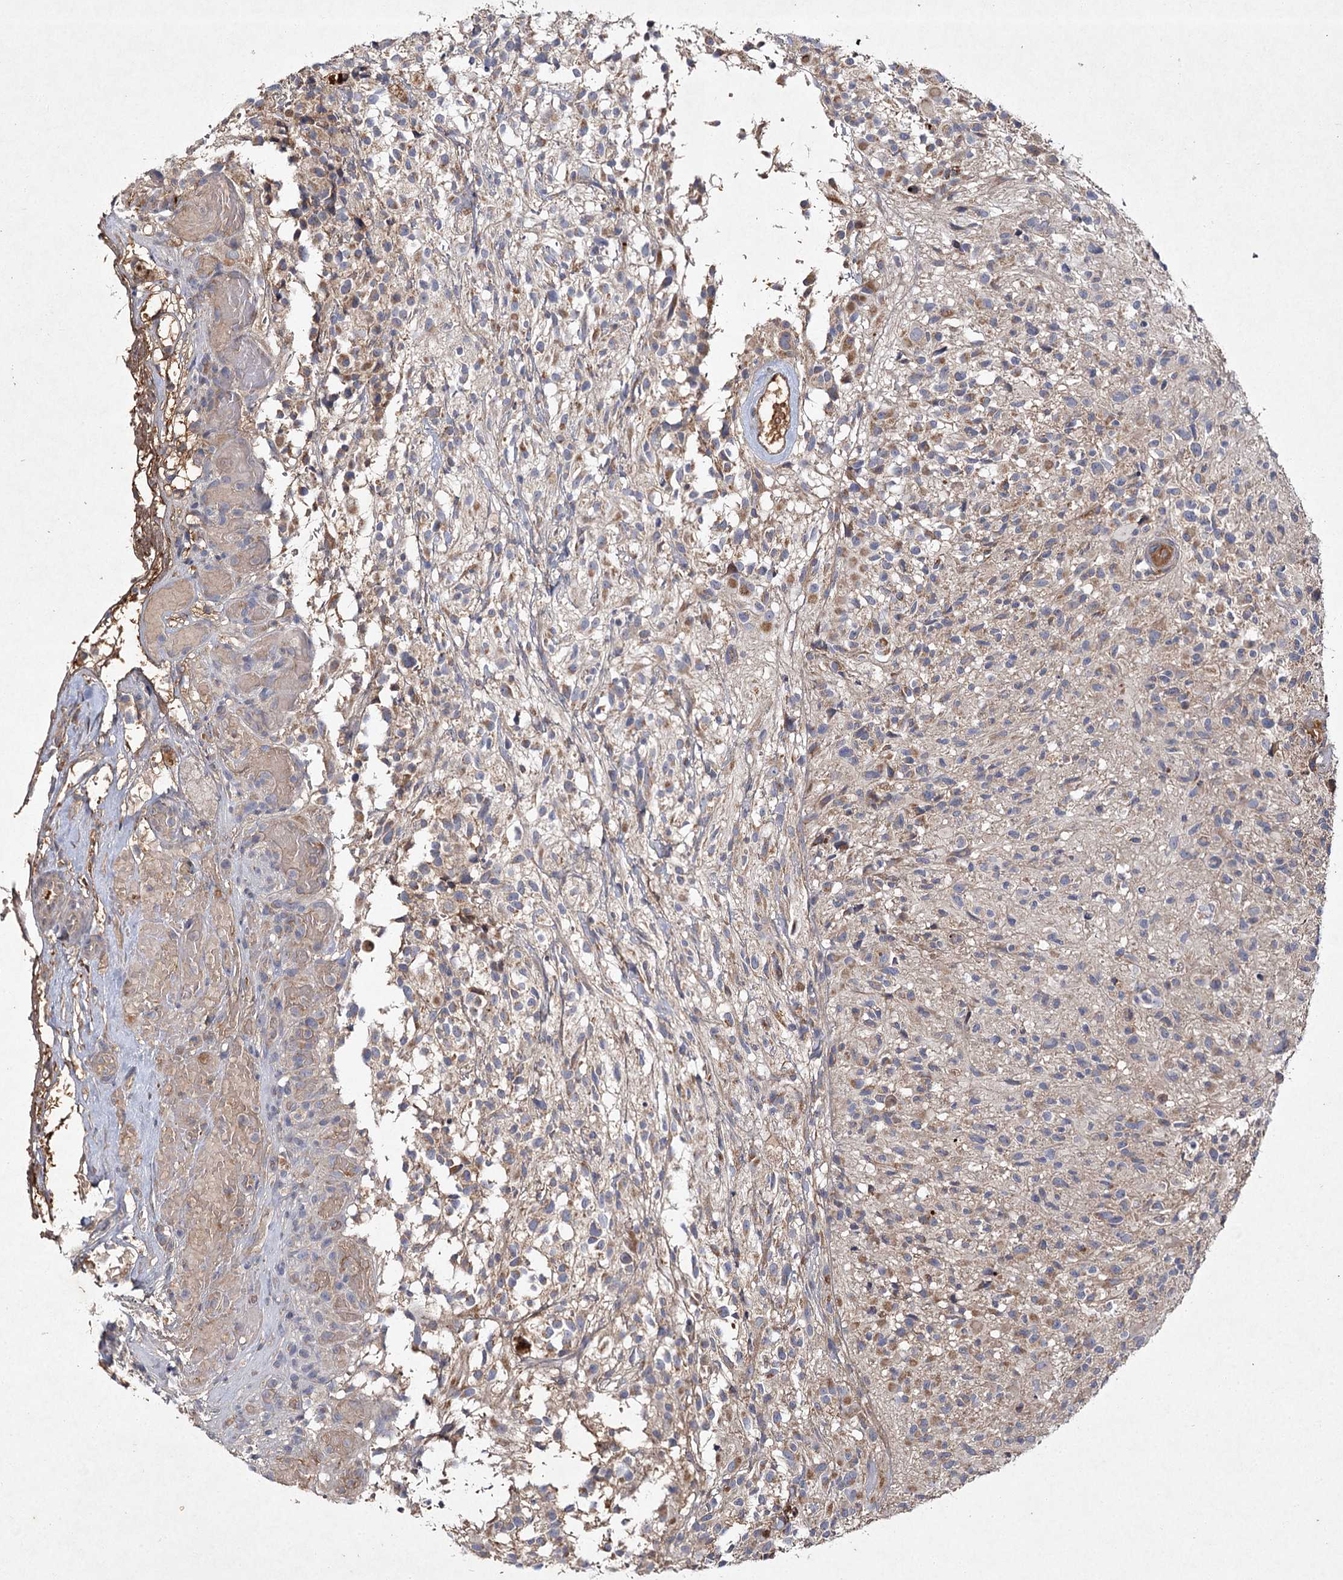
{"staining": {"intensity": "weak", "quantity": "25%-75%", "location": "cytoplasmic/membranous"}, "tissue": "glioma", "cell_type": "Tumor cells", "image_type": "cancer", "snomed": [{"axis": "morphology", "description": "Glioma, malignant, High grade"}, {"axis": "morphology", "description": "Glioblastoma, NOS"}, {"axis": "topography", "description": "Brain"}], "caption": "Protein expression by immunohistochemistry displays weak cytoplasmic/membranous expression in approximately 25%-75% of tumor cells in malignant glioma (high-grade).", "gene": "MFN1", "patient": {"sex": "male", "age": 60}}